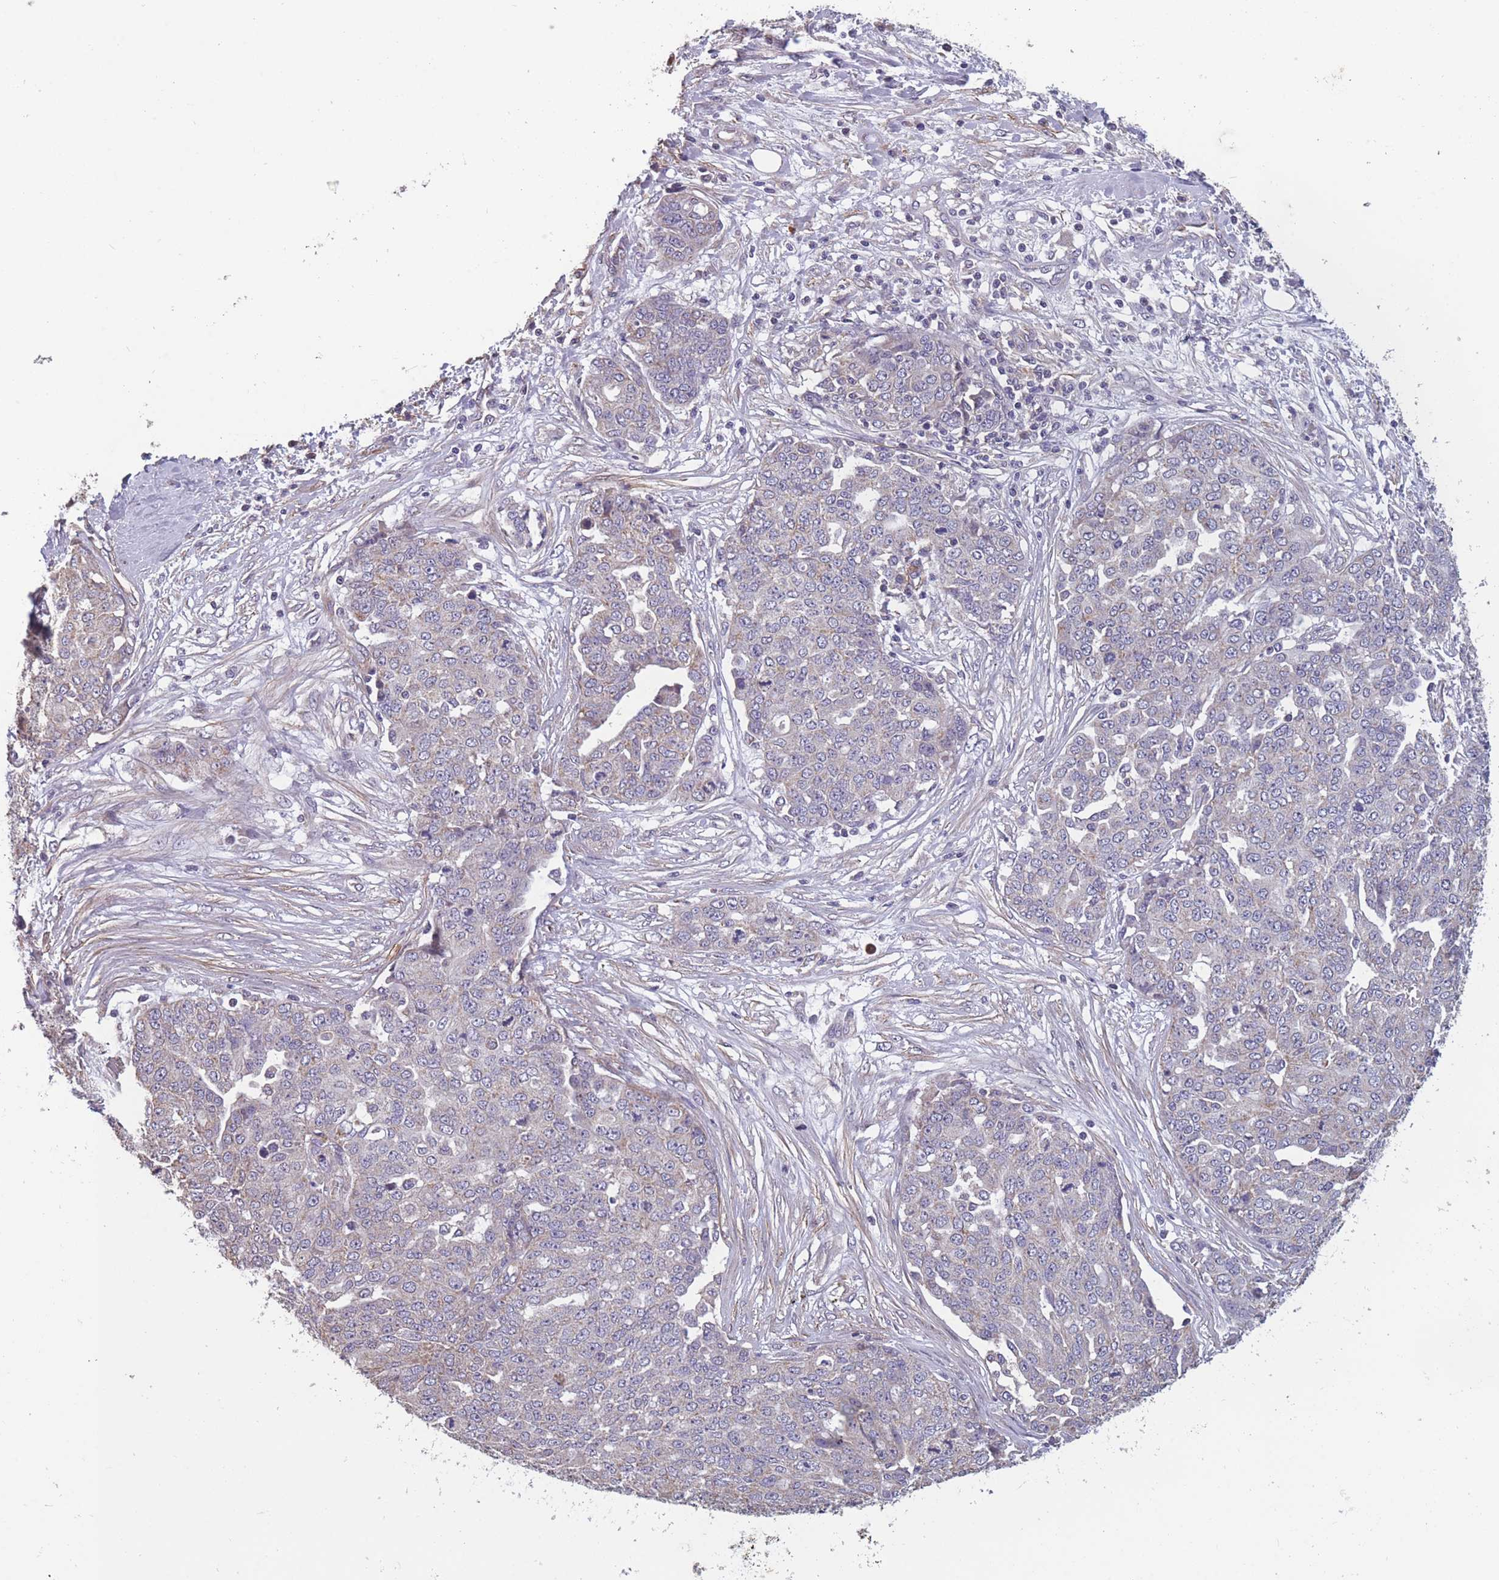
{"staining": {"intensity": "weak", "quantity": "<25%", "location": "cytoplasmic/membranous"}, "tissue": "ovarian cancer", "cell_type": "Tumor cells", "image_type": "cancer", "snomed": [{"axis": "morphology", "description": "Cystadenocarcinoma, serous, NOS"}, {"axis": "topography", "description": "Soft tissue"}, {"axis": "topography", "description": "Ovary"}], "caption": "Immunohistochemistry (IHC) photomicrograph of neoplastic tissue: ovarian cancer stained with DAB reveals no significant protein expression in tumor cells. (Immunohistochemistry (IHC), brightfield microscopy, high magnification).", "gene": "TOMM40L", "patient": {"sex": "female", "age": 57}}